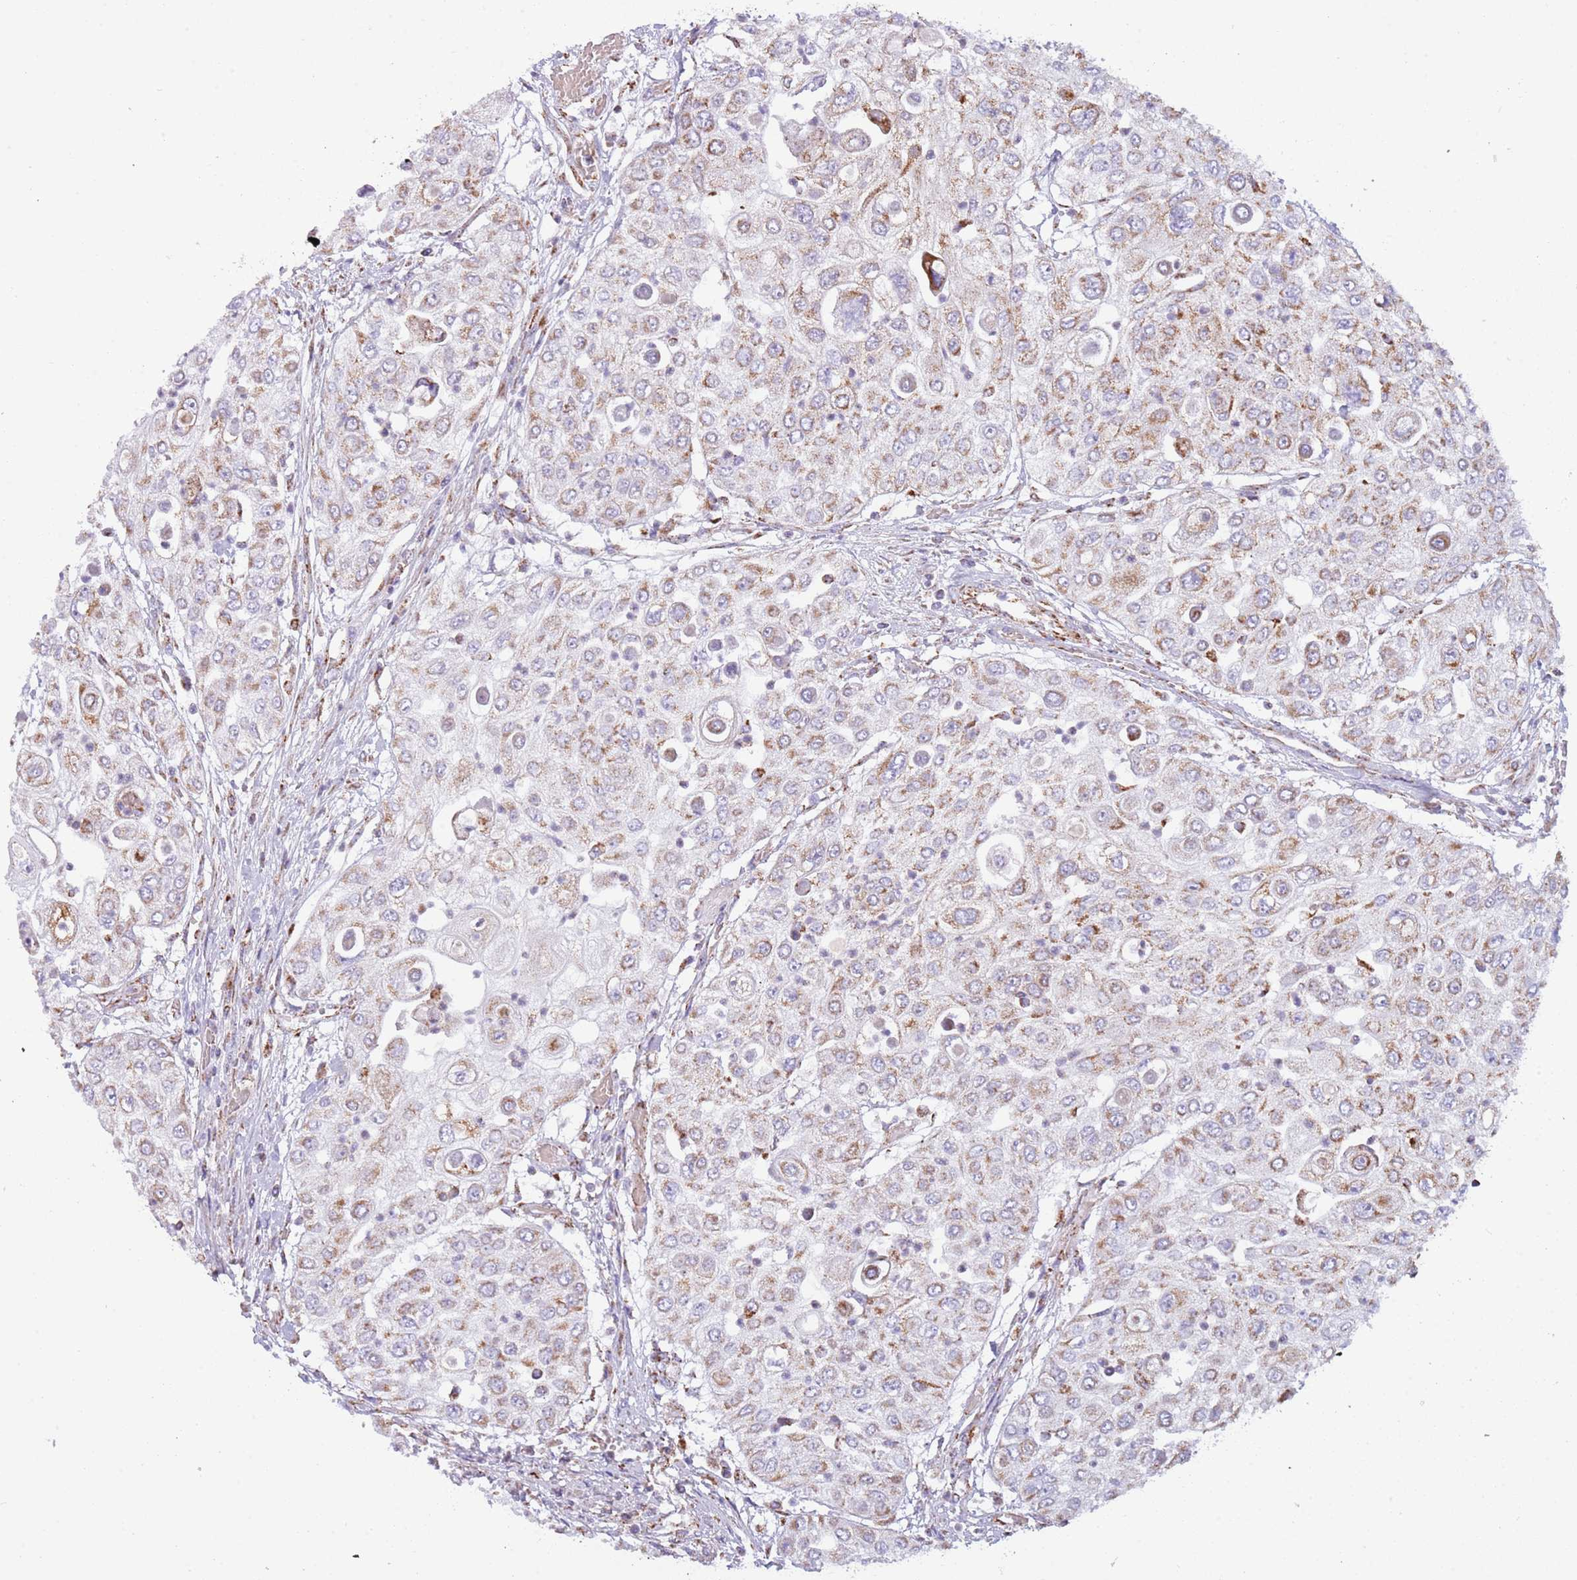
{"staining": {"intensity": "weak", "quantity": ">75%", "location": "cytoplasmic/membranous"}, "tissue": "urothelial cancer", "cell_type": "Tumor cells", "image_type": "cancer", "snomed": [{"axis": "morphology", "description": "Urothelial carcinoma, High grade"}, {"axis": "topography", "description": "Urinary bladder"}], "caption": "Approximately >75% of tumor cells in human urothelial cancer exhibit weak cytoplasmic/membranous protein staining as visualized by brown immunohistochemical staining.", "gene": "LHX6", "patient": {"sex": "female", "age": 79}}